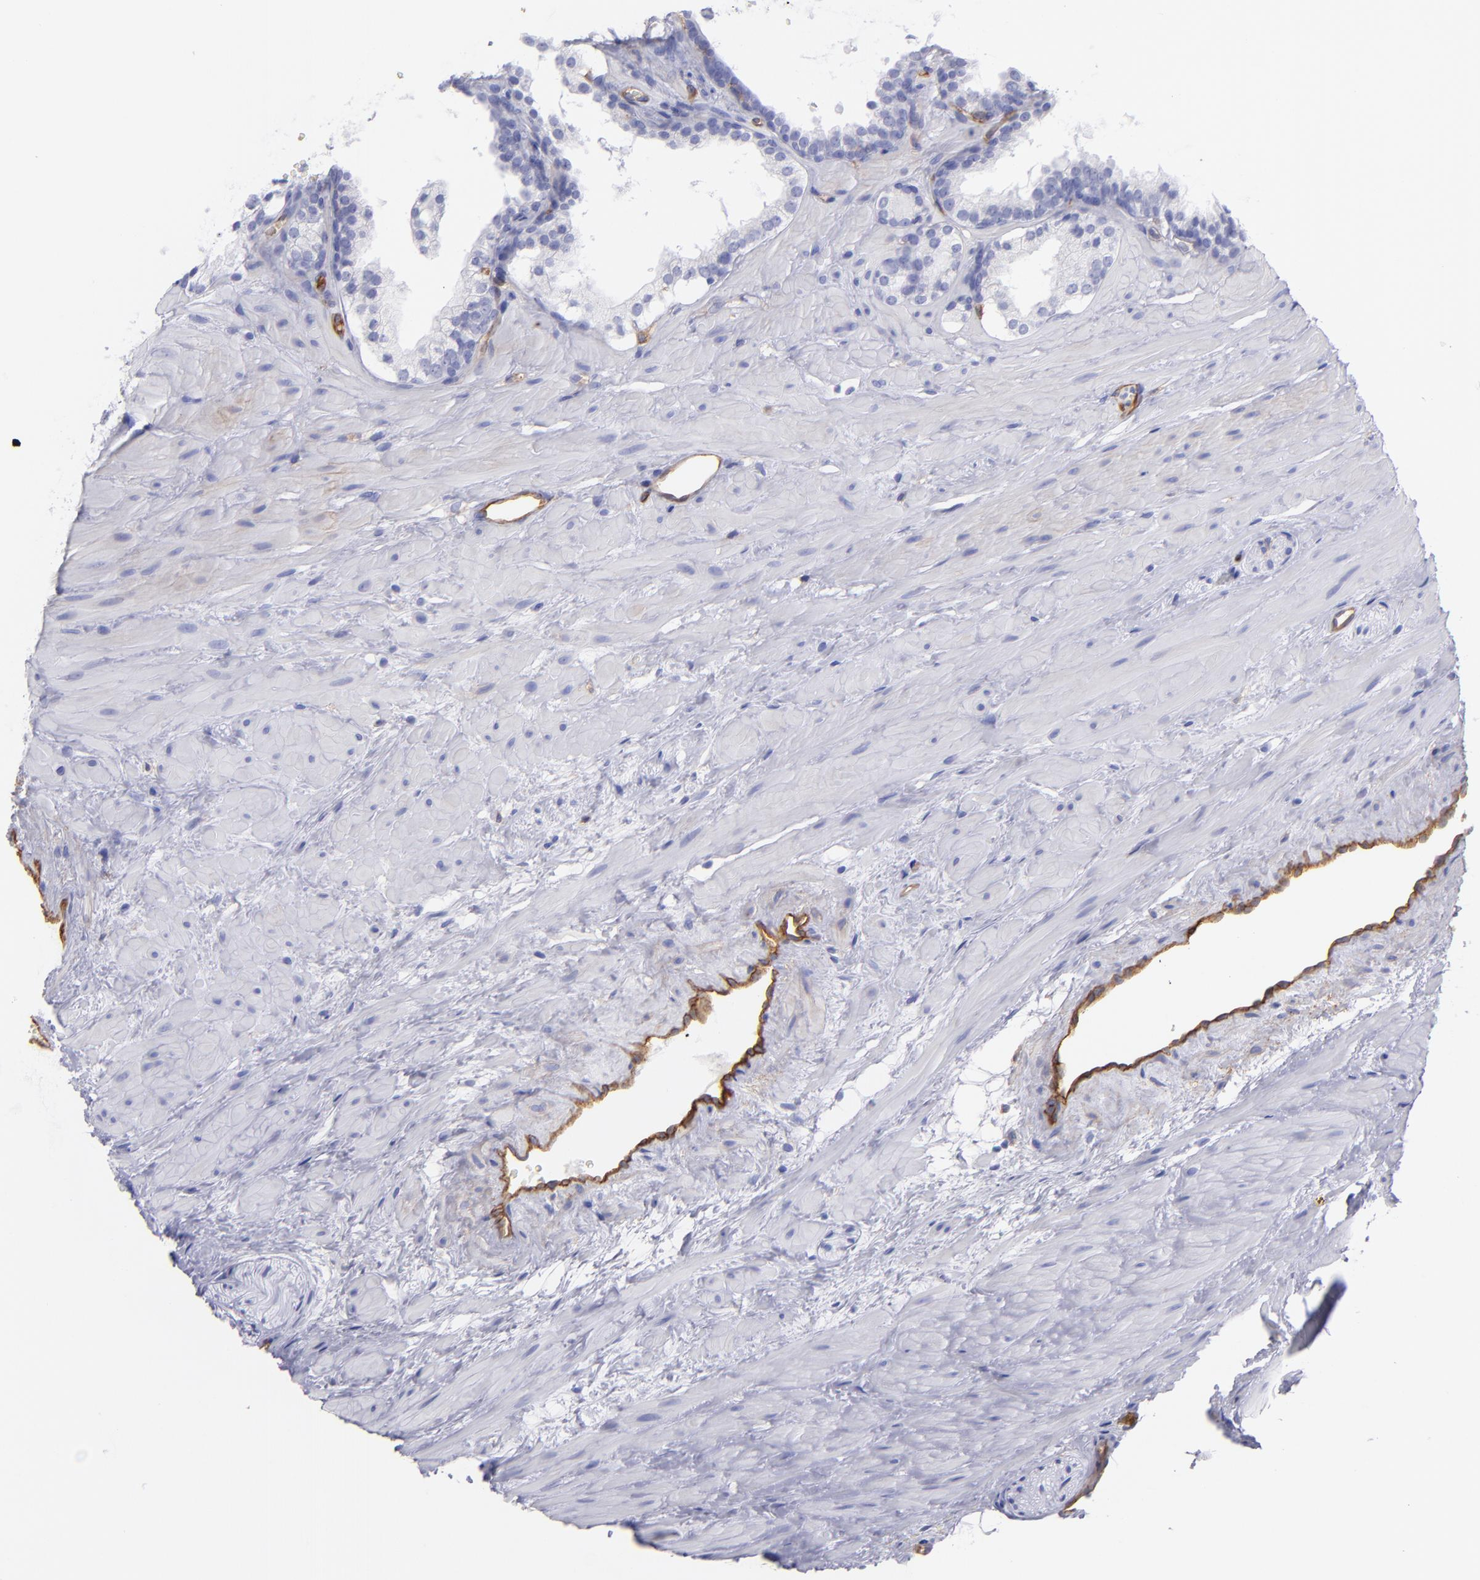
{"staining": {"intensity": "negative", "quantity": "none", "location": "none"}, "tissue": "prostate cancer", "cell_type": "Tumor cells", "image_type": "cancer", "snomed": [{"axis": "morphology", "description": "Adenocarcinoma, Low grade"}, {"axis": "topography", "description": "Prostate"}], "caption": "High power microscopy photomicrograph of an IHC photomicrograph of prostate cancer (adenocarcinoma (low-grade)), revealing no significant expression in tumor cells. The staining is performed using DAB brown chromogen with nuclei counter-stained in using hematoxylin.", "gene": "ENTPD1", "patient": {"sex": "male", "age": 57}}